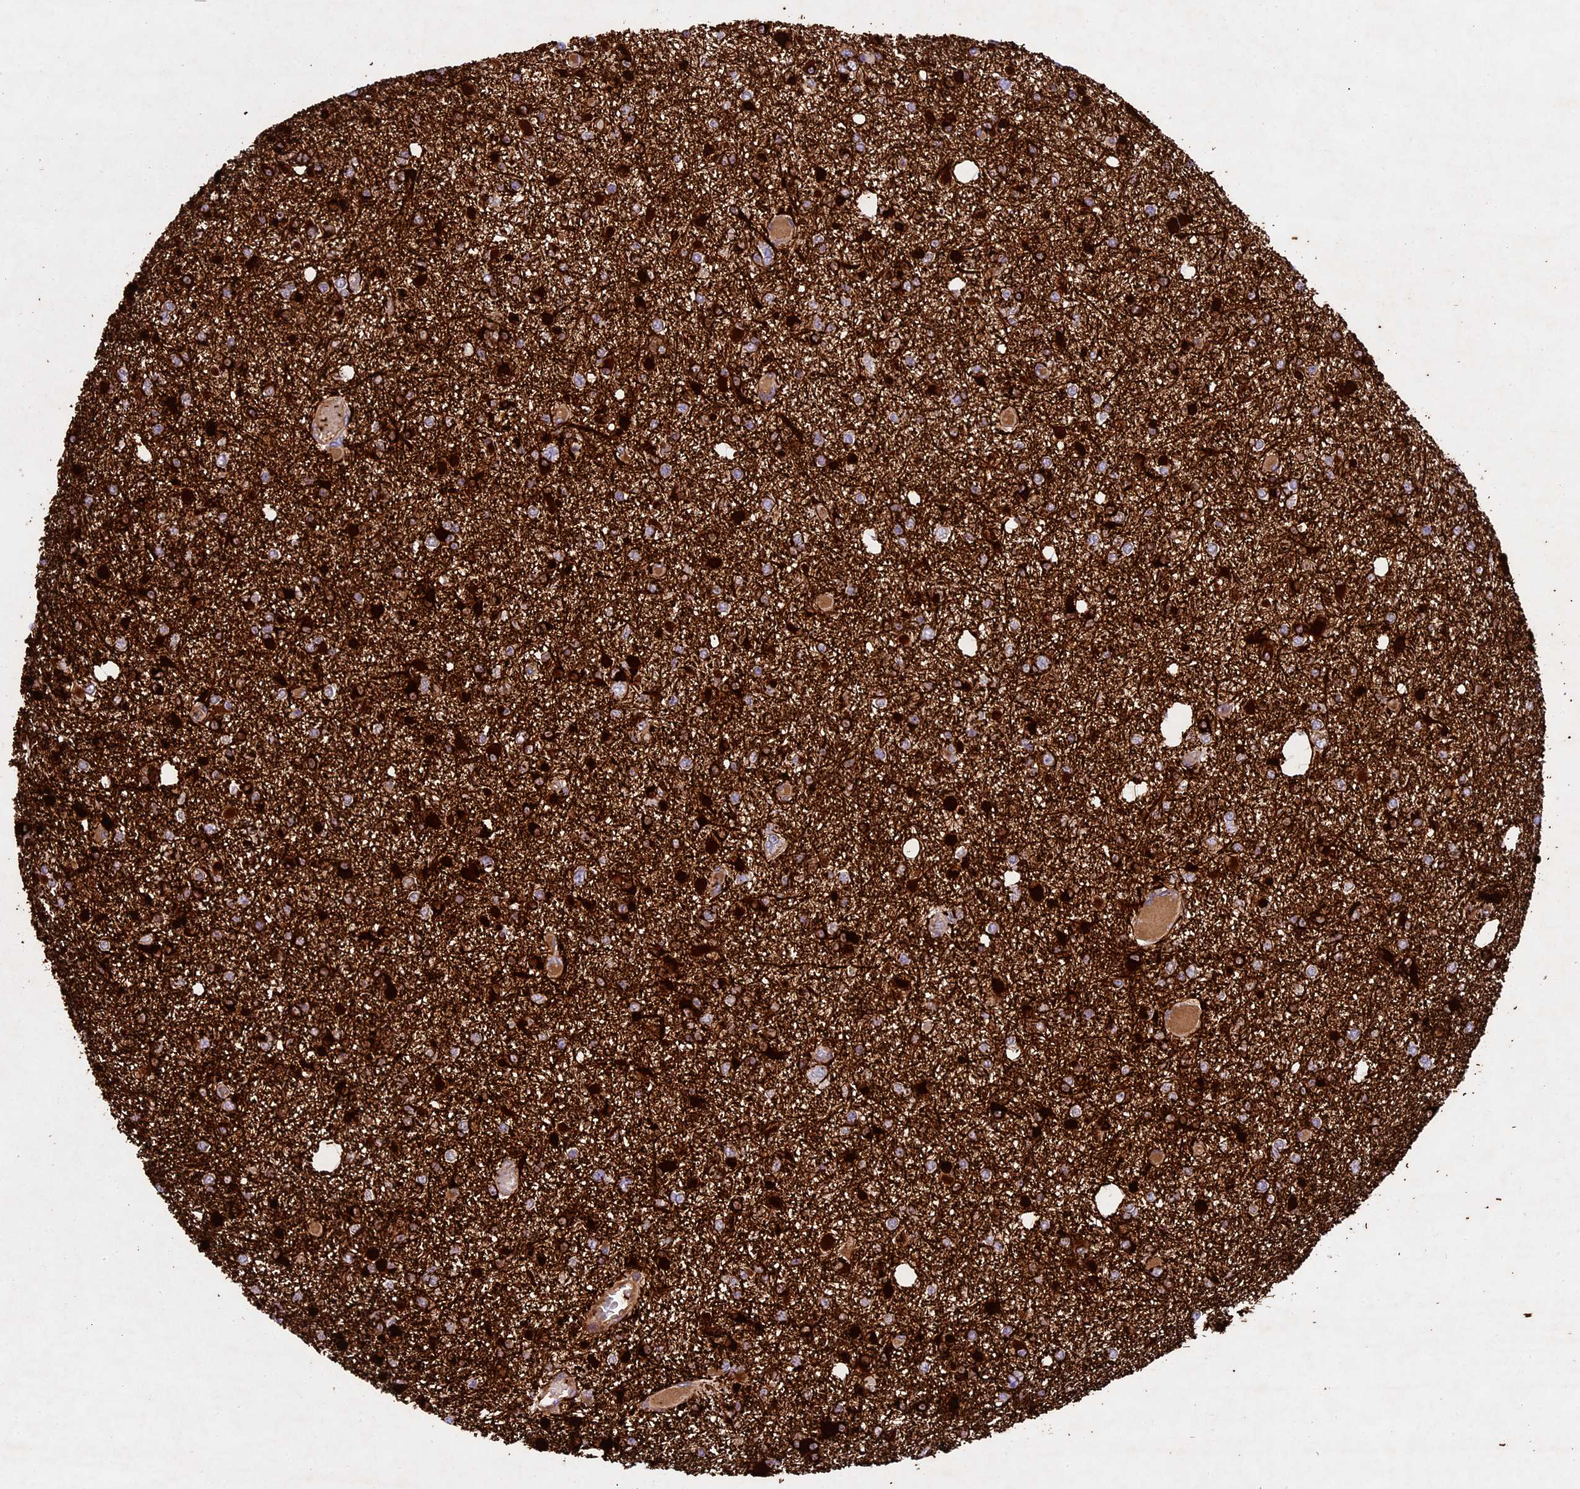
{"staining": {"intensity": "weak", "quantity": "25%-75%", "location": "cytoplasmic/membranous"}, "tissue": "glioma", "cell_type": "Tumor cells", "image_type": "cancer", "snomed": [{"axis": "morphology", "description": "Glioma, malignant, Low grade"}, {"axis": "topography", "description": "Brain"}], "caption": "Tumor cells reveal weak cytoplasmic/membranous staining in about 25%-75% of cells in glioma.", "gene": "TBC1D1", "patient": {"sex": "female", "age": 22}}